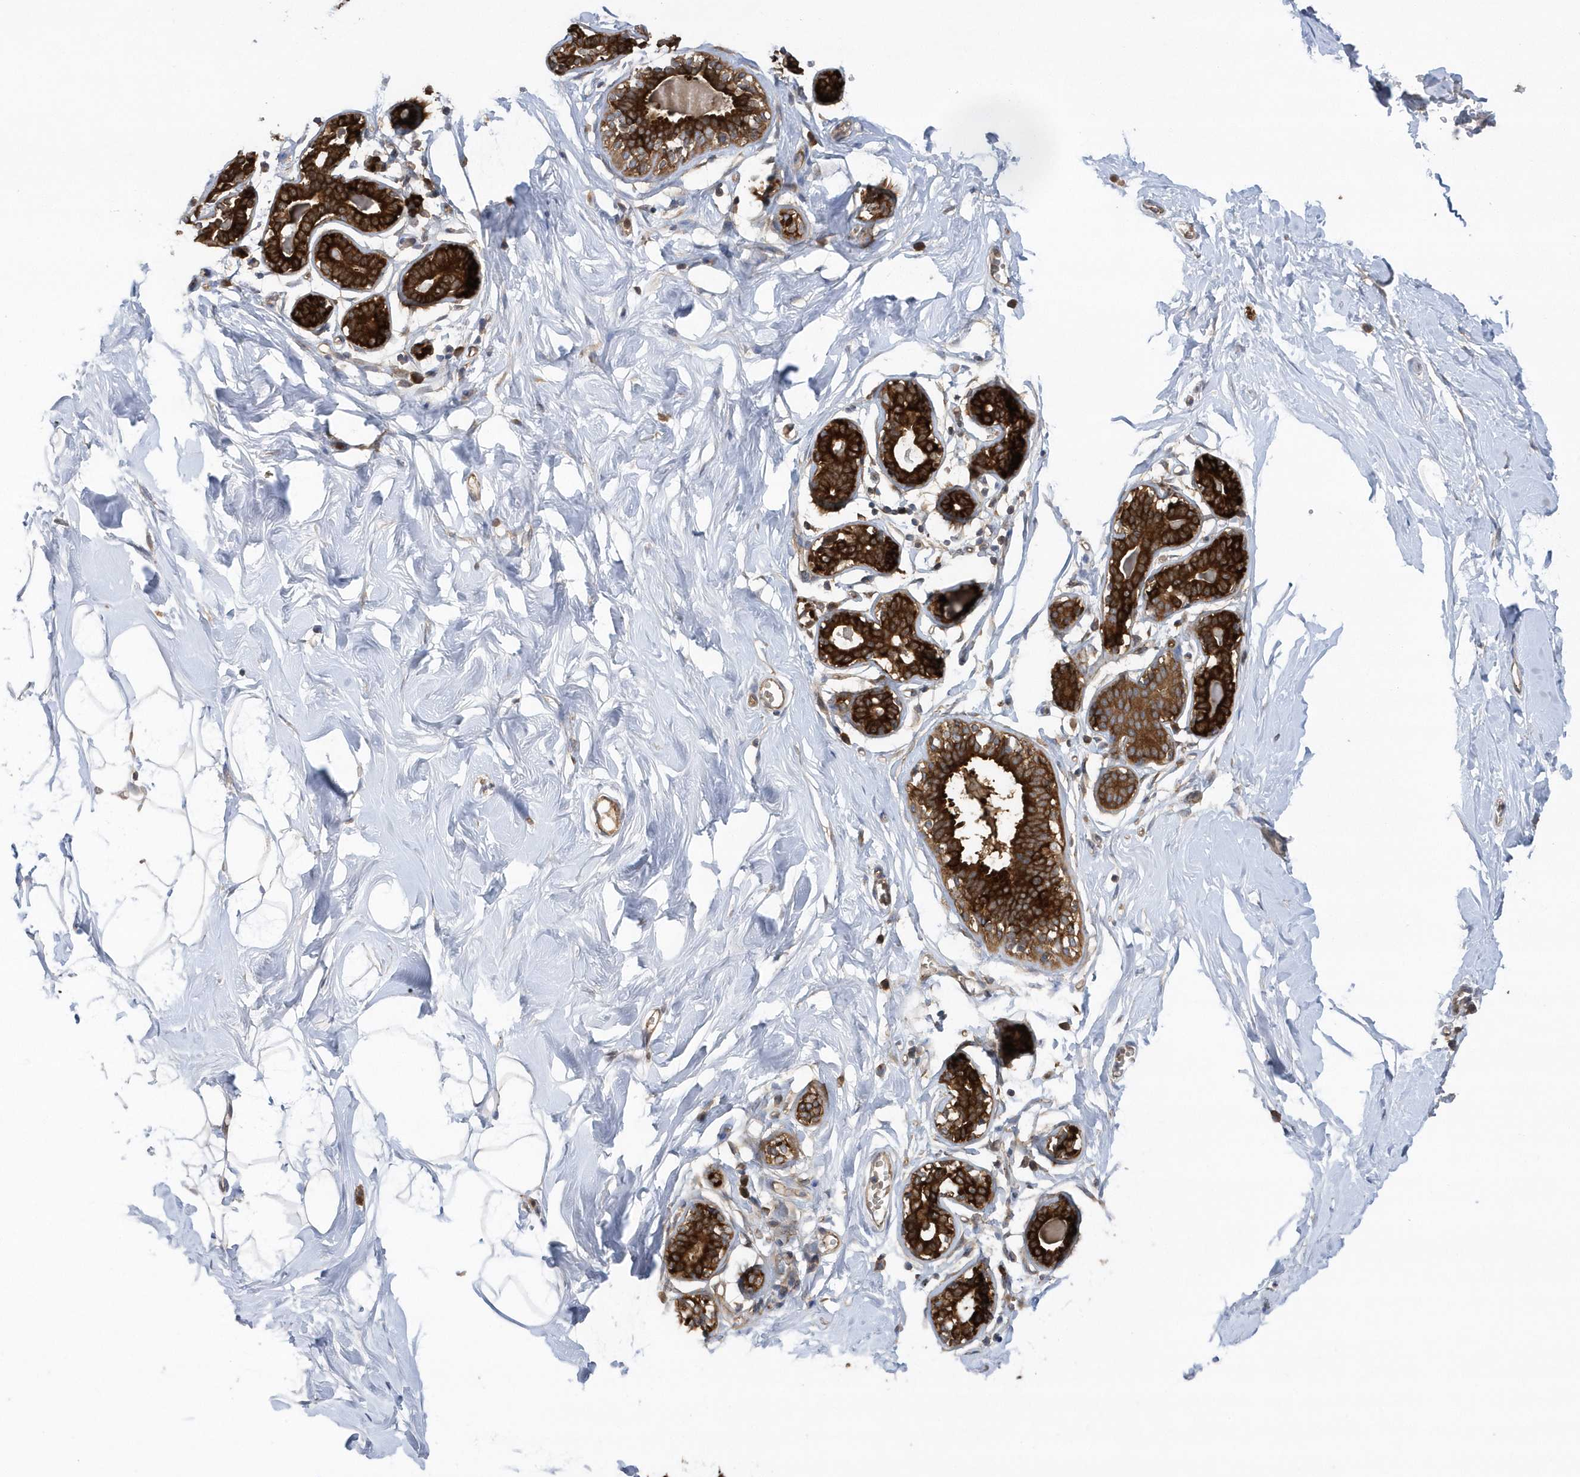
{"staining": {"intensity": "moderate", "quantity": ">75%", "location": "cytoplasmic/membranous"}, "tissue": "breast", "cell_type": "Adipocytes", "image_type": "normal", "snomed": [{"axis": "morphology", "description": "Normal tissue, NOS"}, {"axis": "topography", "description": "Breast"}], "caption": "IHC (DAB (3,3'-diaminobenzidine)) staining of normal human breast demonstrates moderate cytoplasmic/membranous protein positivity in approximately >75% of adipocytes.", "gene": "PAICS", "patient": {"sex": "female", "age": 26}}